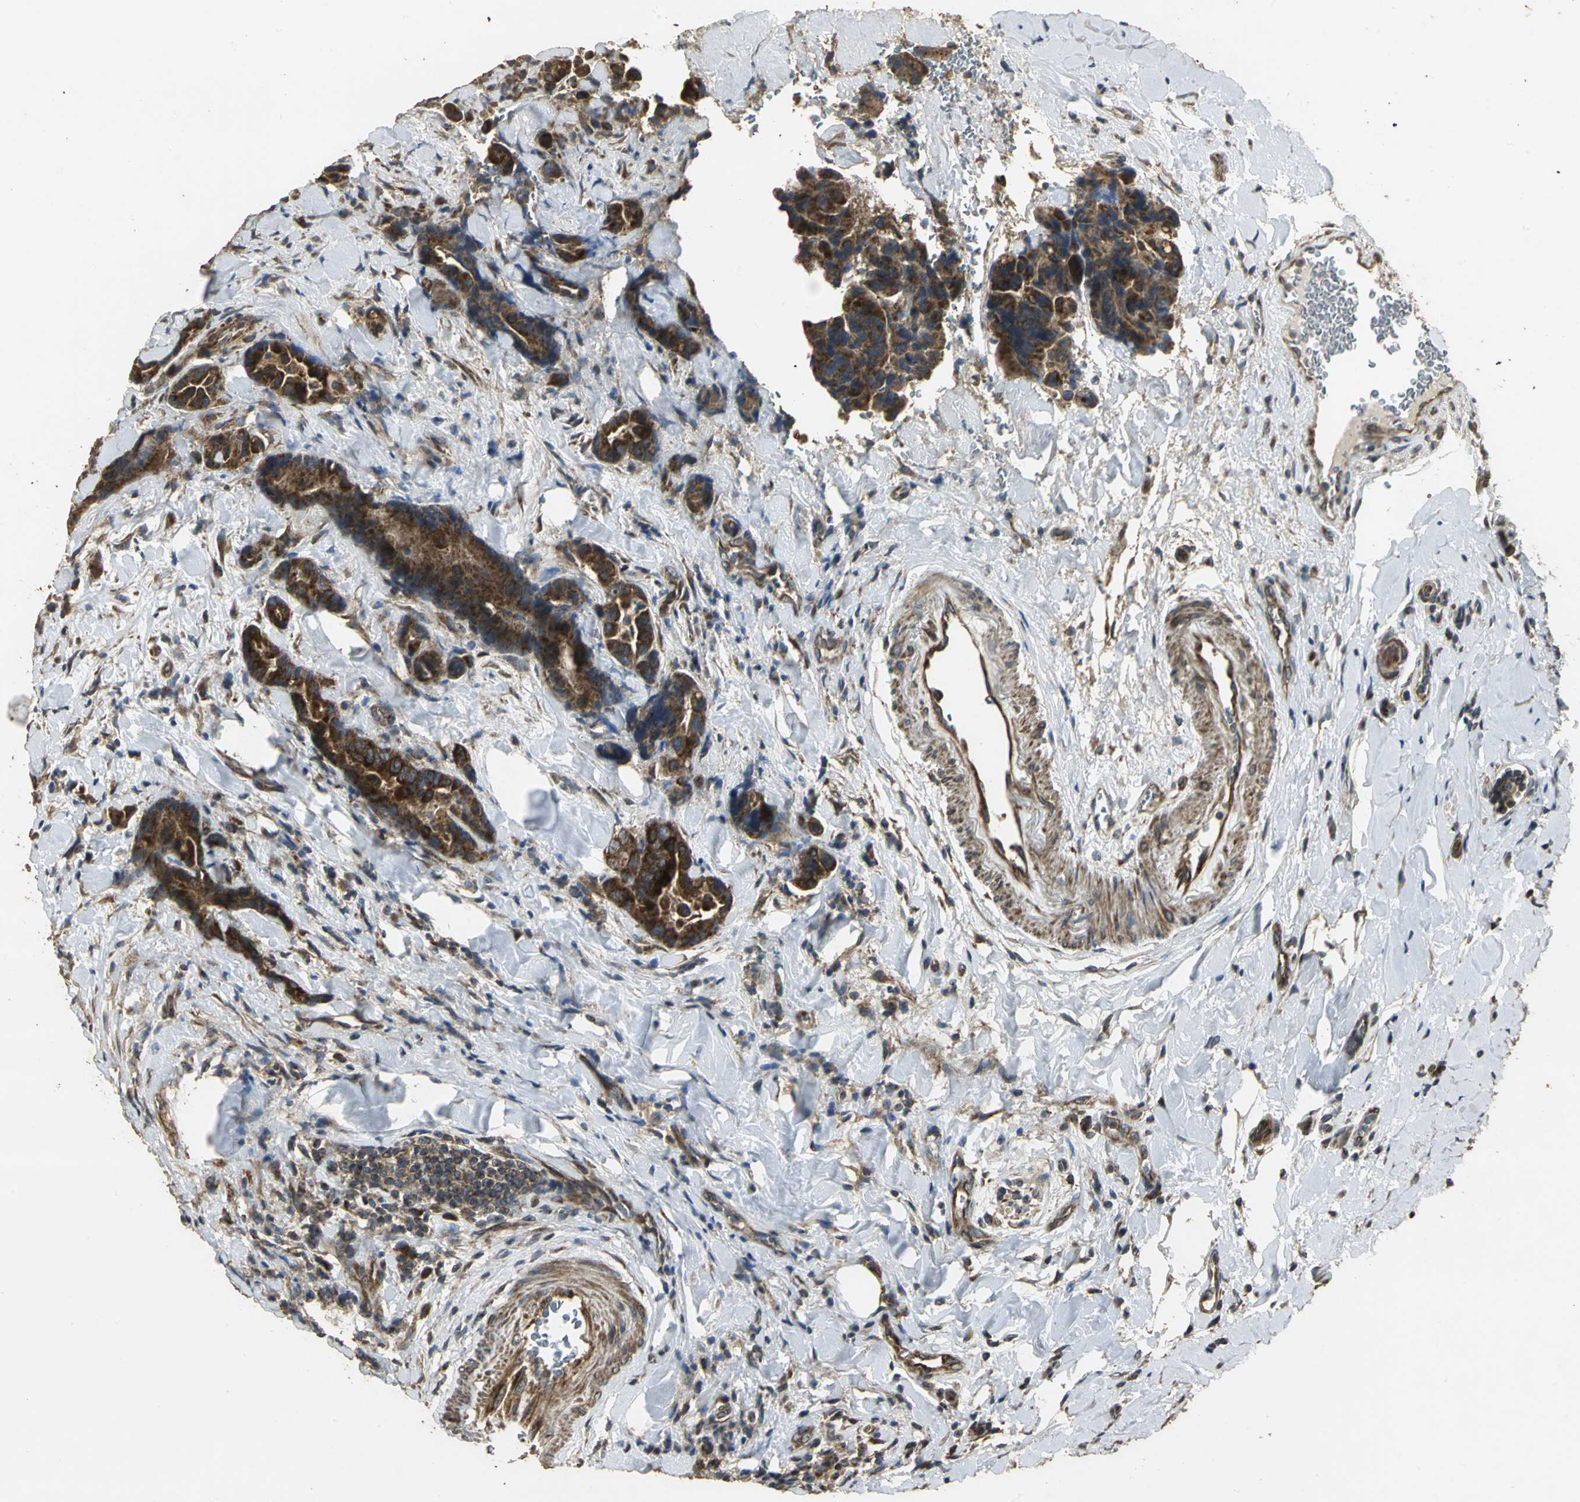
{"staining": {"intensity": "strong", "quantity": ">75%", "location": "cytoplasmic/membranous"}, "tissue": "colorectal cancer", "cell_type": "Tumor cells", "image_type": "cancer", "snomed": [{"axis": "morphology", "description": "Normal tissue, NOS"}, {"axis": "morphology", "description": "Adenocarcinoma, NOS"}, {"axis": "topography", "description": "Colon"}], "caption": "Strong cytoplasmic/membranous protein expression is seen in about >75% of tumor cells in colorectal adenocarcinoma.", "gene": "KANK1", "patient": {"sex": "male", "age": 82}}